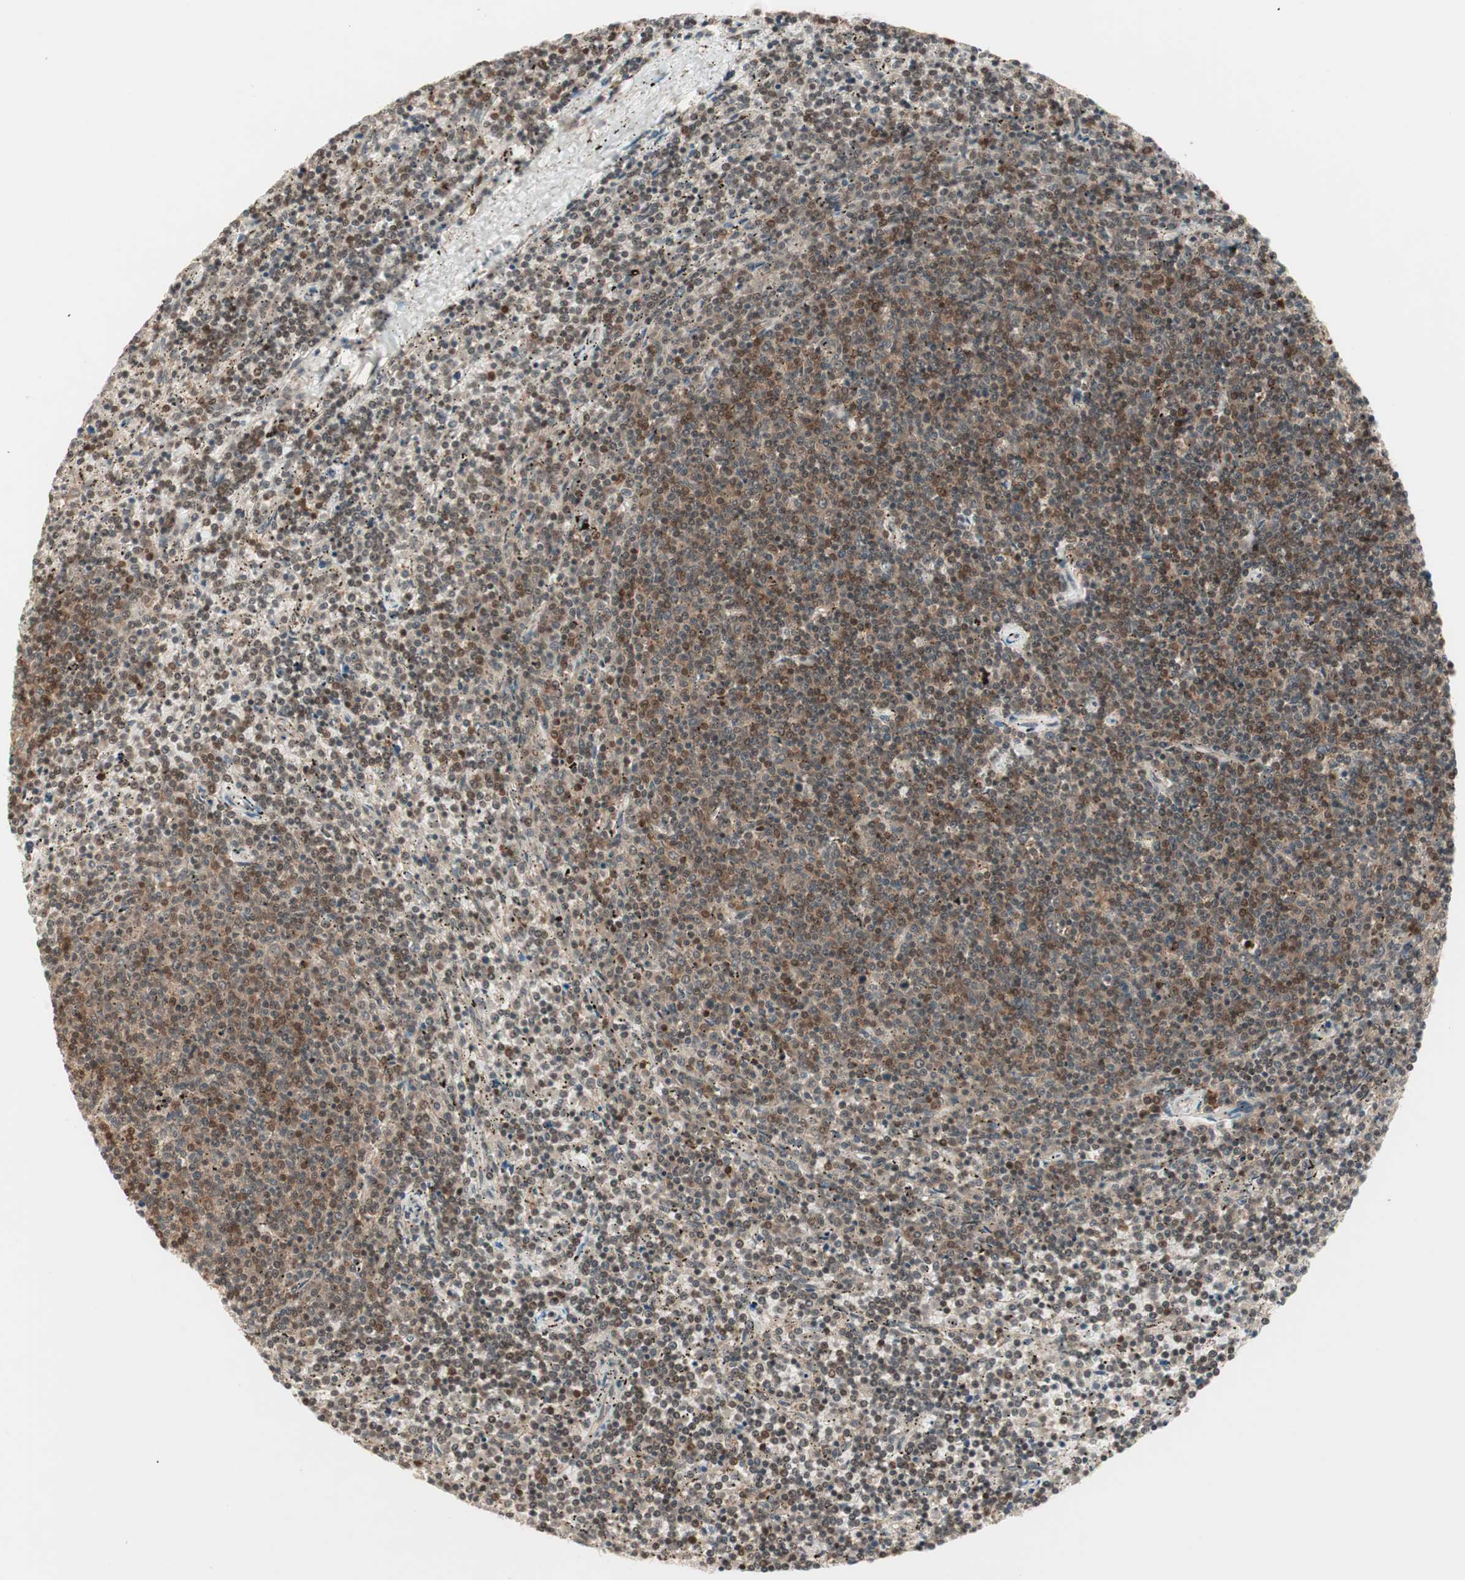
{"staining": {"intensity": "moderate", "quantity": "25%-75%", "location": "nuclear"}, "tissue": "lymphoma", "cell_type": "Tumor cells", "image_type": "cancer", "snomed": [{"axis": "morphology", "description": "Malignant lymphoma, non-Hodgkin's type, Low grade"}, {"axis": "topography", "description": "Spleen"}], "caption": "This micrograph shows IHC staining of lymphoma, with medium moderate nuclear expression in approximately 25%-75% of tumor cells.", "gene": "UBE2I", "patient": {"sex": "female", "age": 50}}